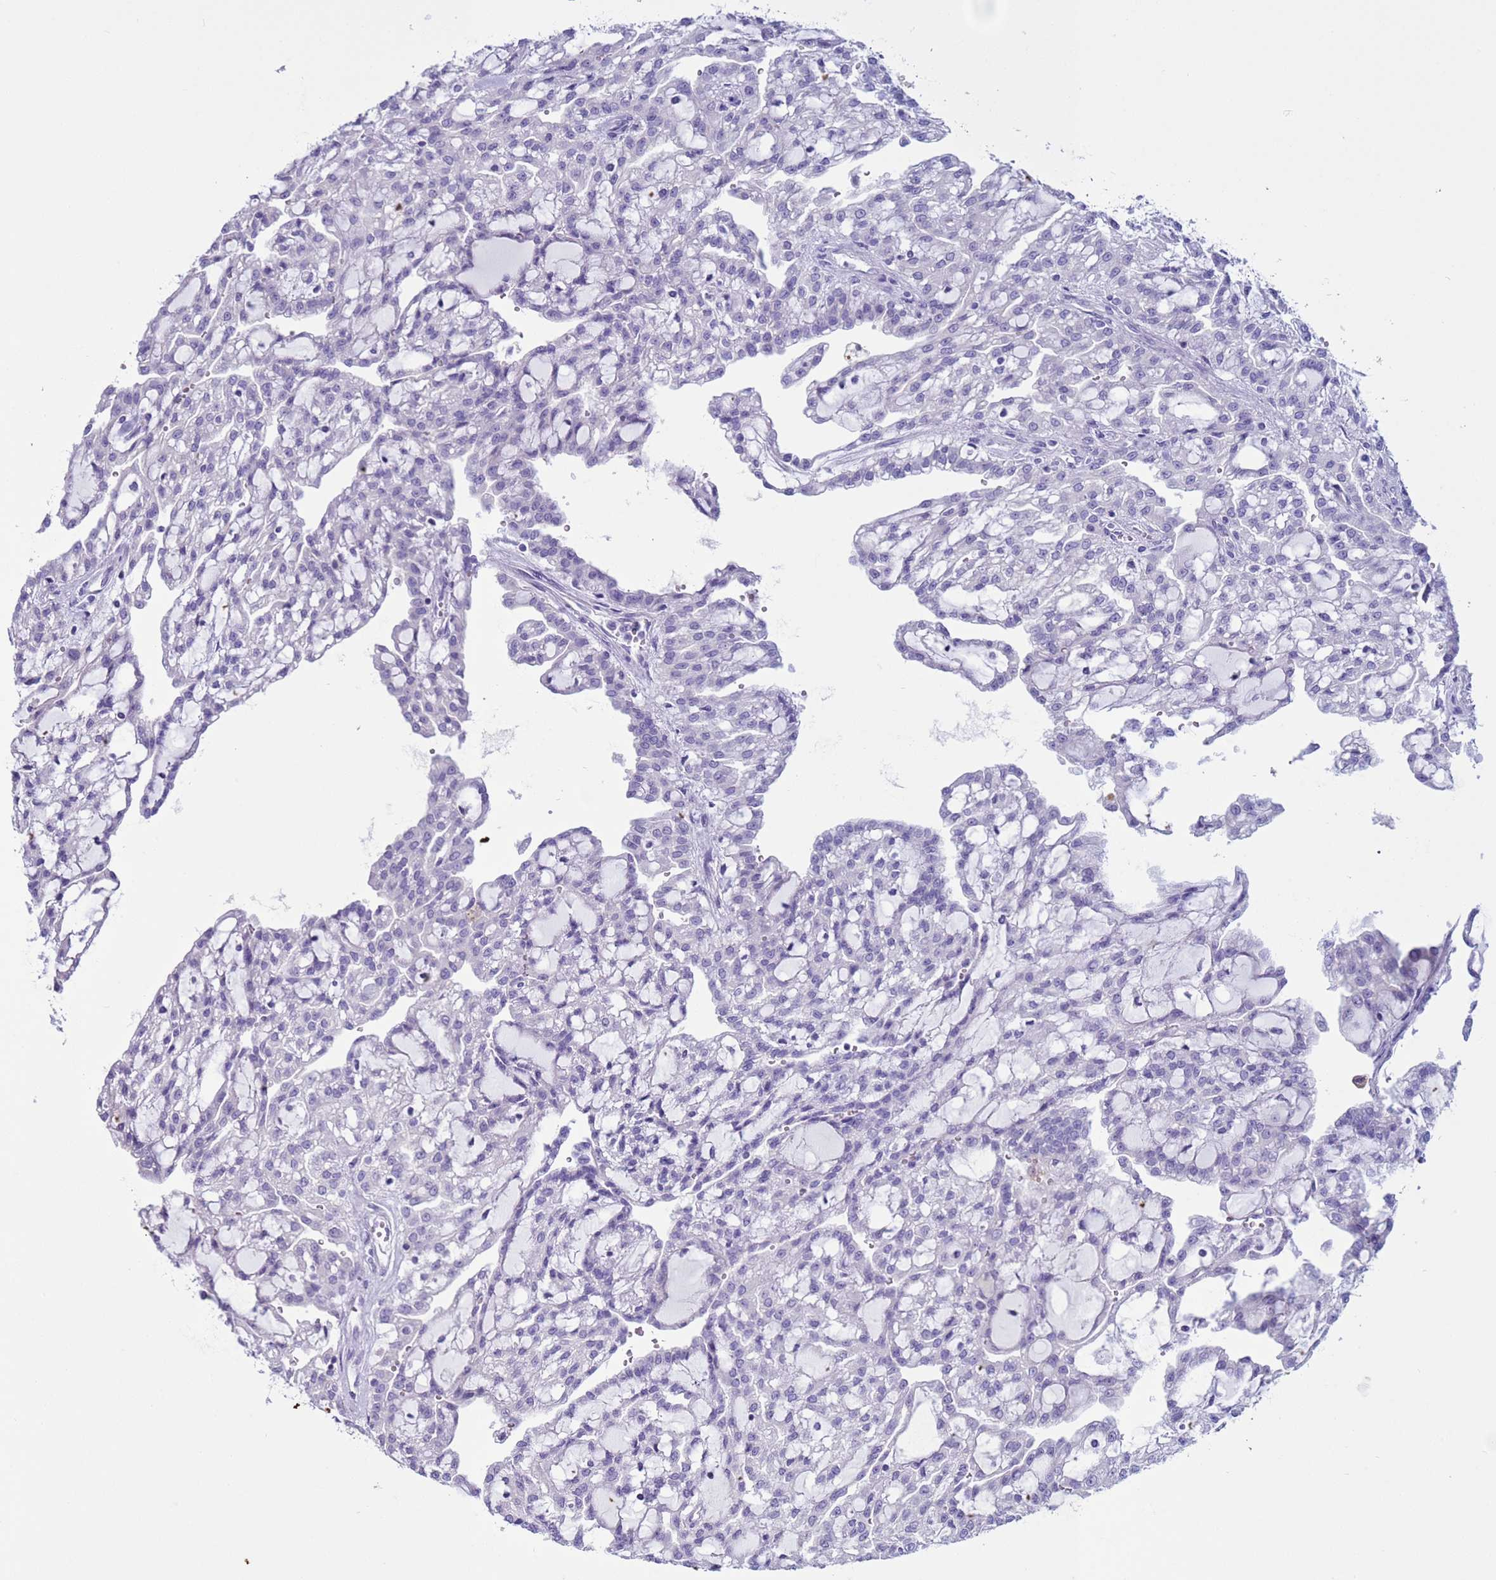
{"staining": {"intensity": "negative", "quantity": "none", "location": "none"}, "tissue": "renal cancer", "cell_type": "Tumor cells", "image_type": "cancer", "snomed": [{"axis": "morphology", "description": "Adenocarcinoma, NOS"}, {"axis": "topography", "description": "Kidney"}], "caption": "DAB immunohistochemical staining of human renal cancer demonstrates no significant staining in tumor cells.", "gene": "CST4", "patient": {"sex": "male", "age": 63}}